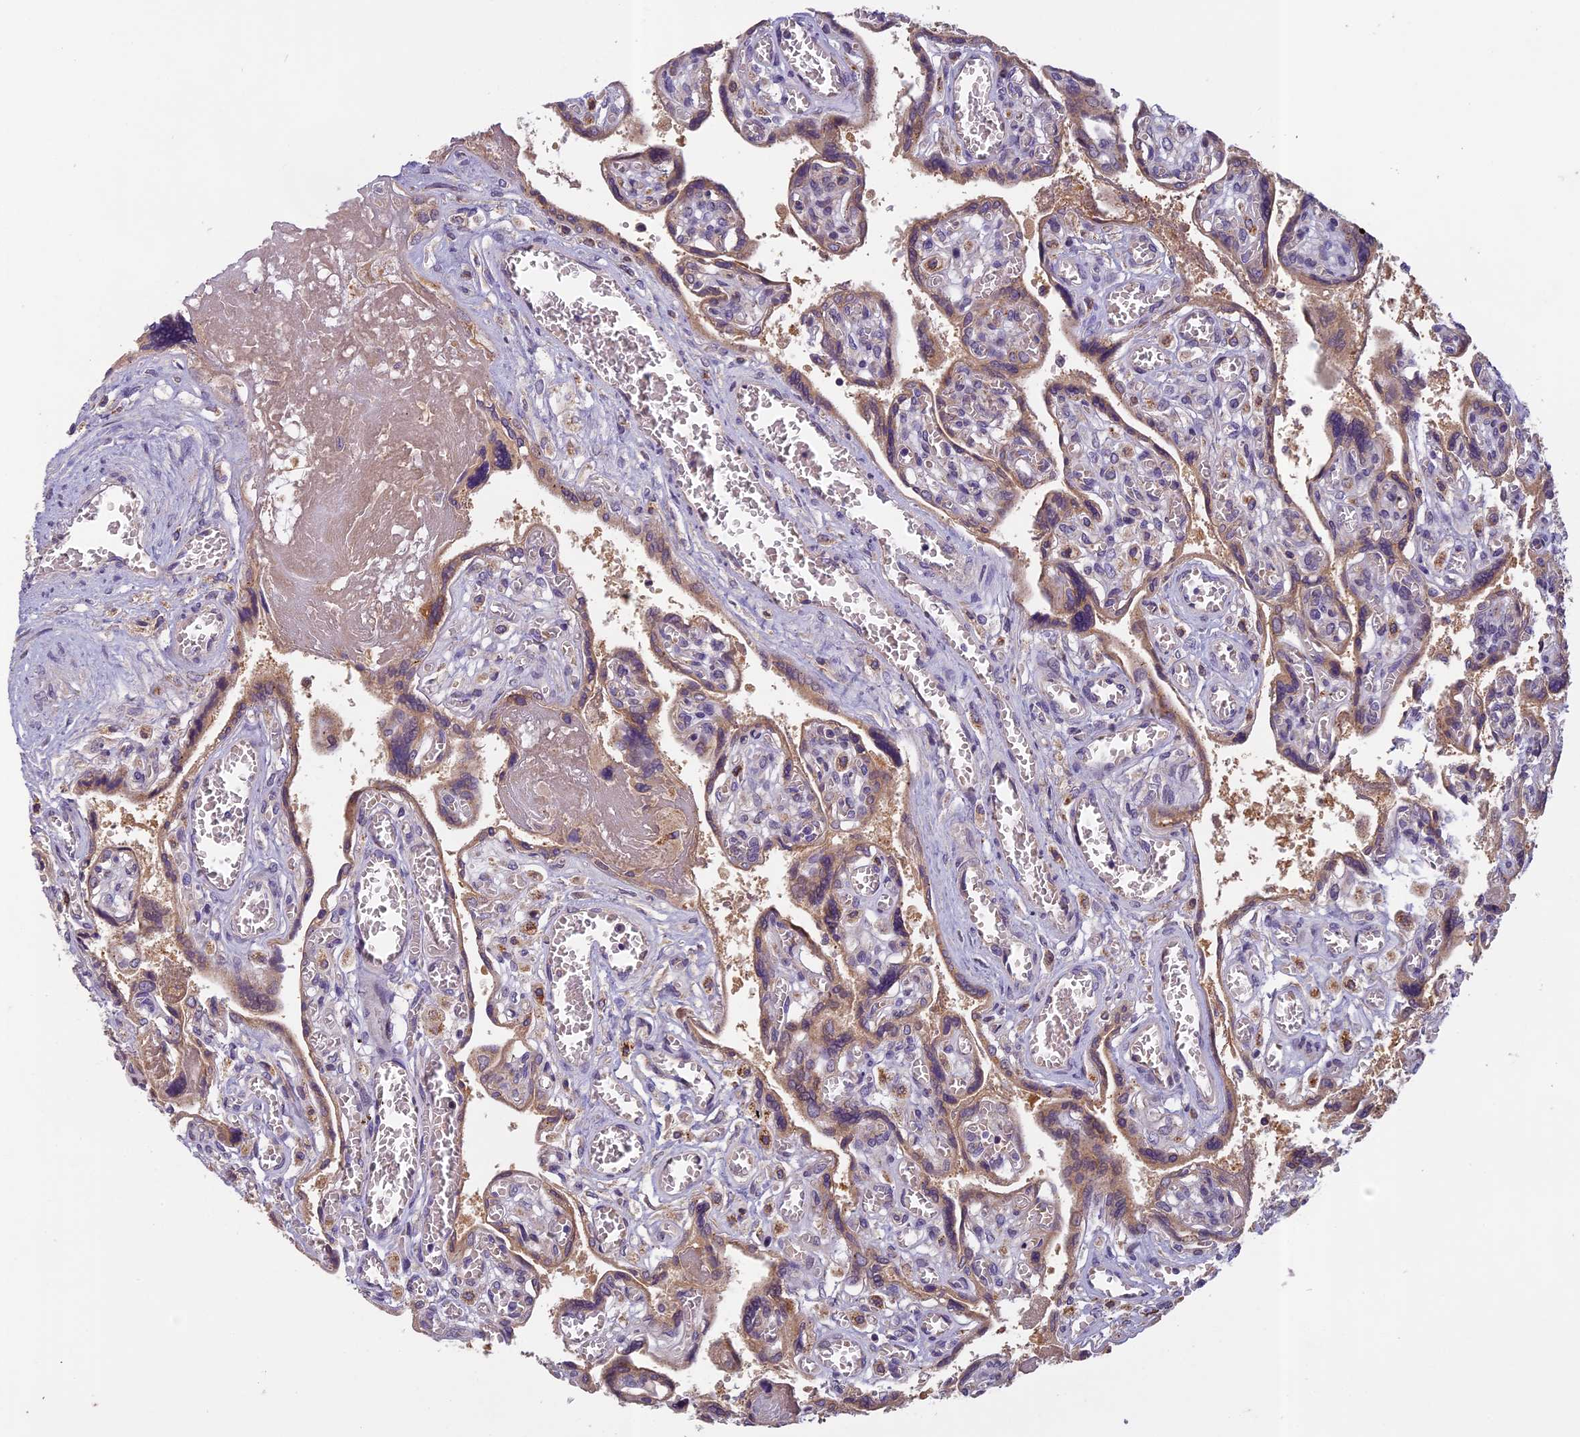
{"staining": {"intensity": "moderate", "quantity": "25%-75%", "location": "cytoplasmic/membranous"}, "tissue": "placenta", "cell_type": "Trophoblastic cells", "image_type": "normal", "snomed": [{"axis": "morphology", "description": "Normal tissue, NOS"}, {"axis": "topography", "description": "Placenta"}], "caption": "Brown immunohistochemical staining in normal placenta shows moderate cytoplasmic/membranous positivity in about 25%-75% of trophoblastic cells.", "gene": "SEMA7A", "patient": {"sex": "female", "age": 39}}